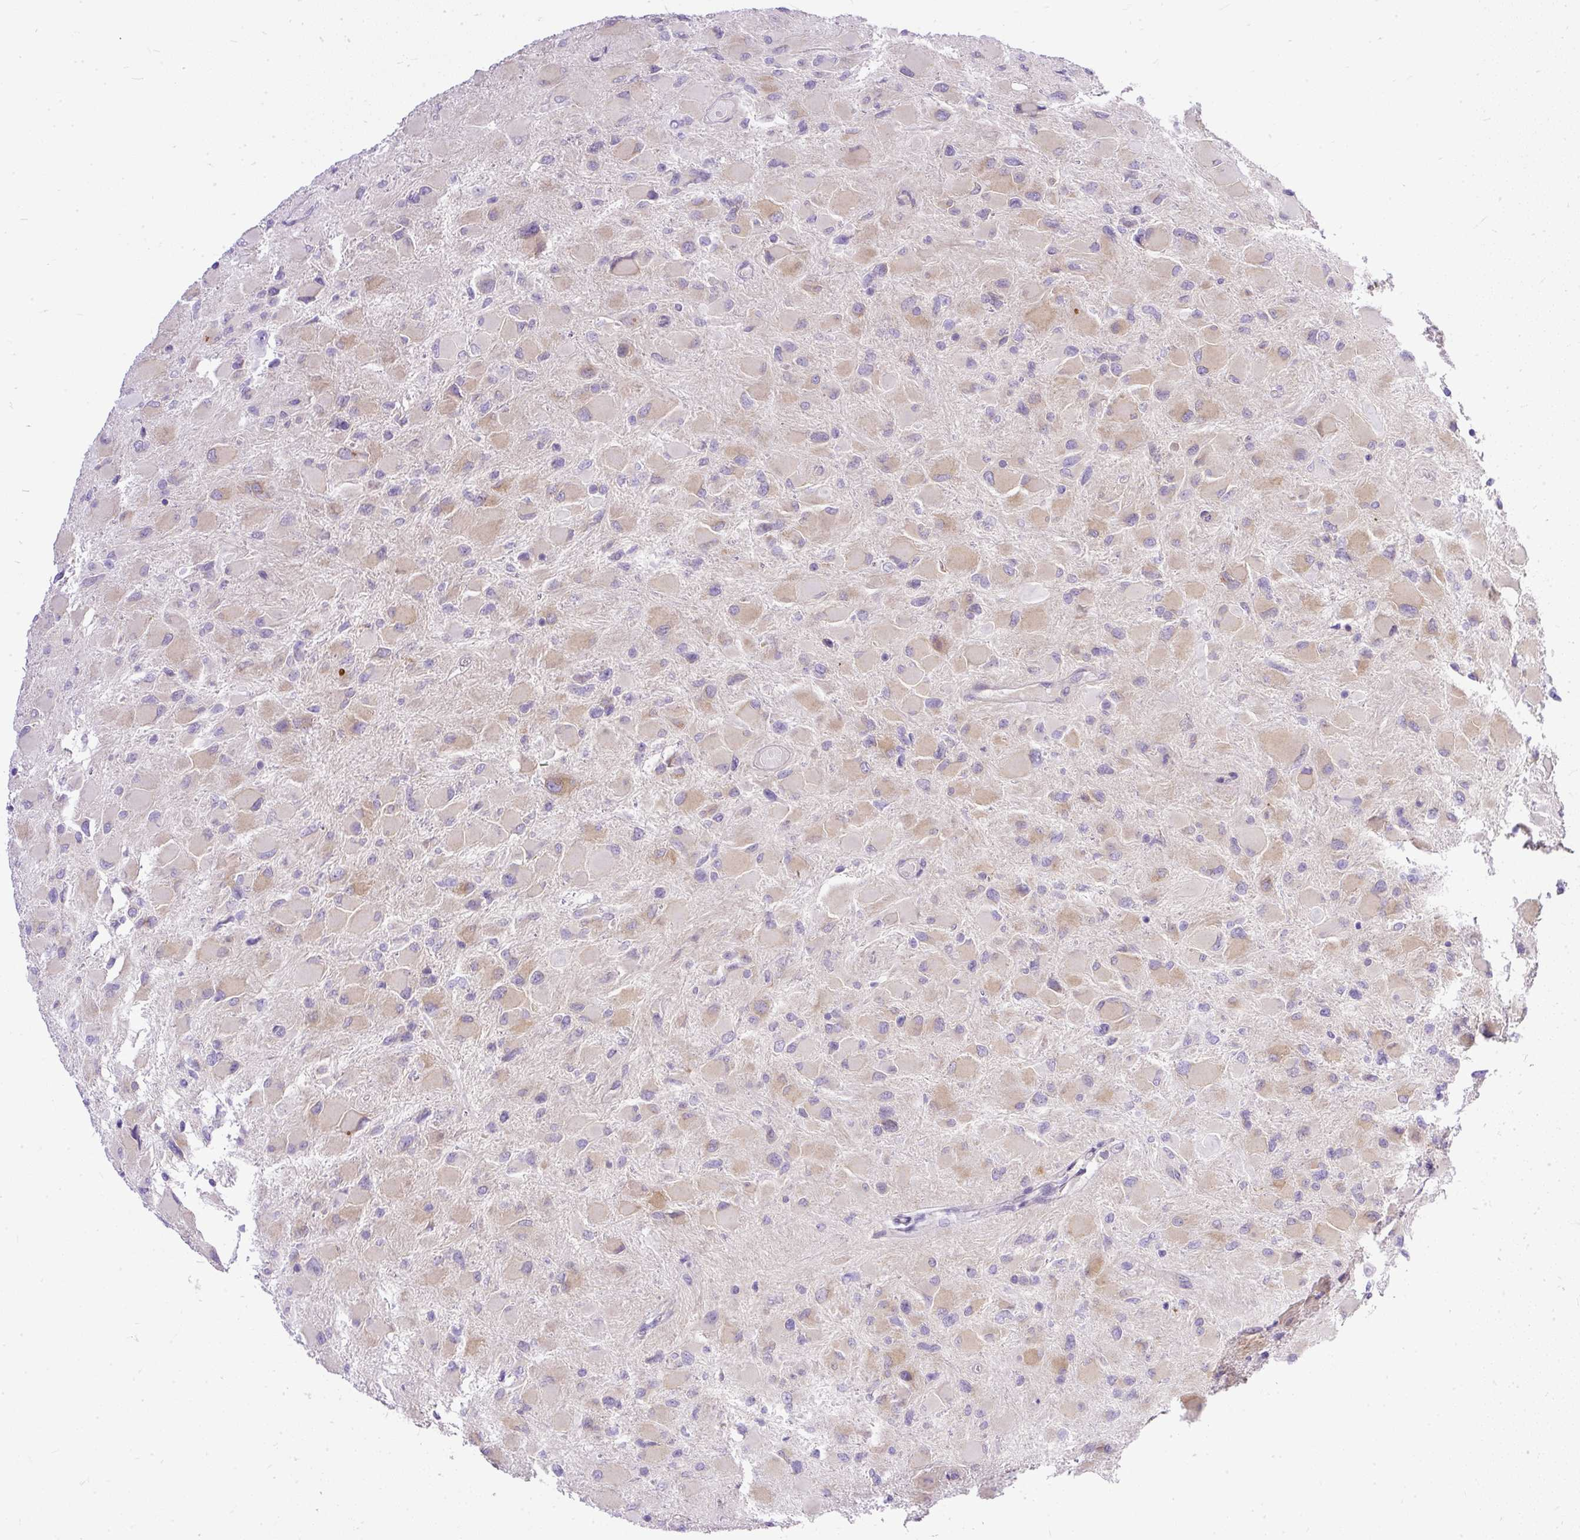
{"staining": {"intensity": "weak", "quantity": ">75%", "location": "cytoplasmic/membranous"}, "tissue": "glioma", "cell_type": "Tumor cells", "image_type": "cancer", "snomed": [{"axis": "morphology", "description": "Glioma, malignant, High grade"}, {"axis": "topography", "description": "Cerebral cortex"}], "caption": "DAB immunohistochemical staining of glioma exhibits weak cytoplasmic/membranous protein positivity in about >75% of tumor cells.", "gene": "AMFR", "patient": {"sex": "female", "age": 36}}